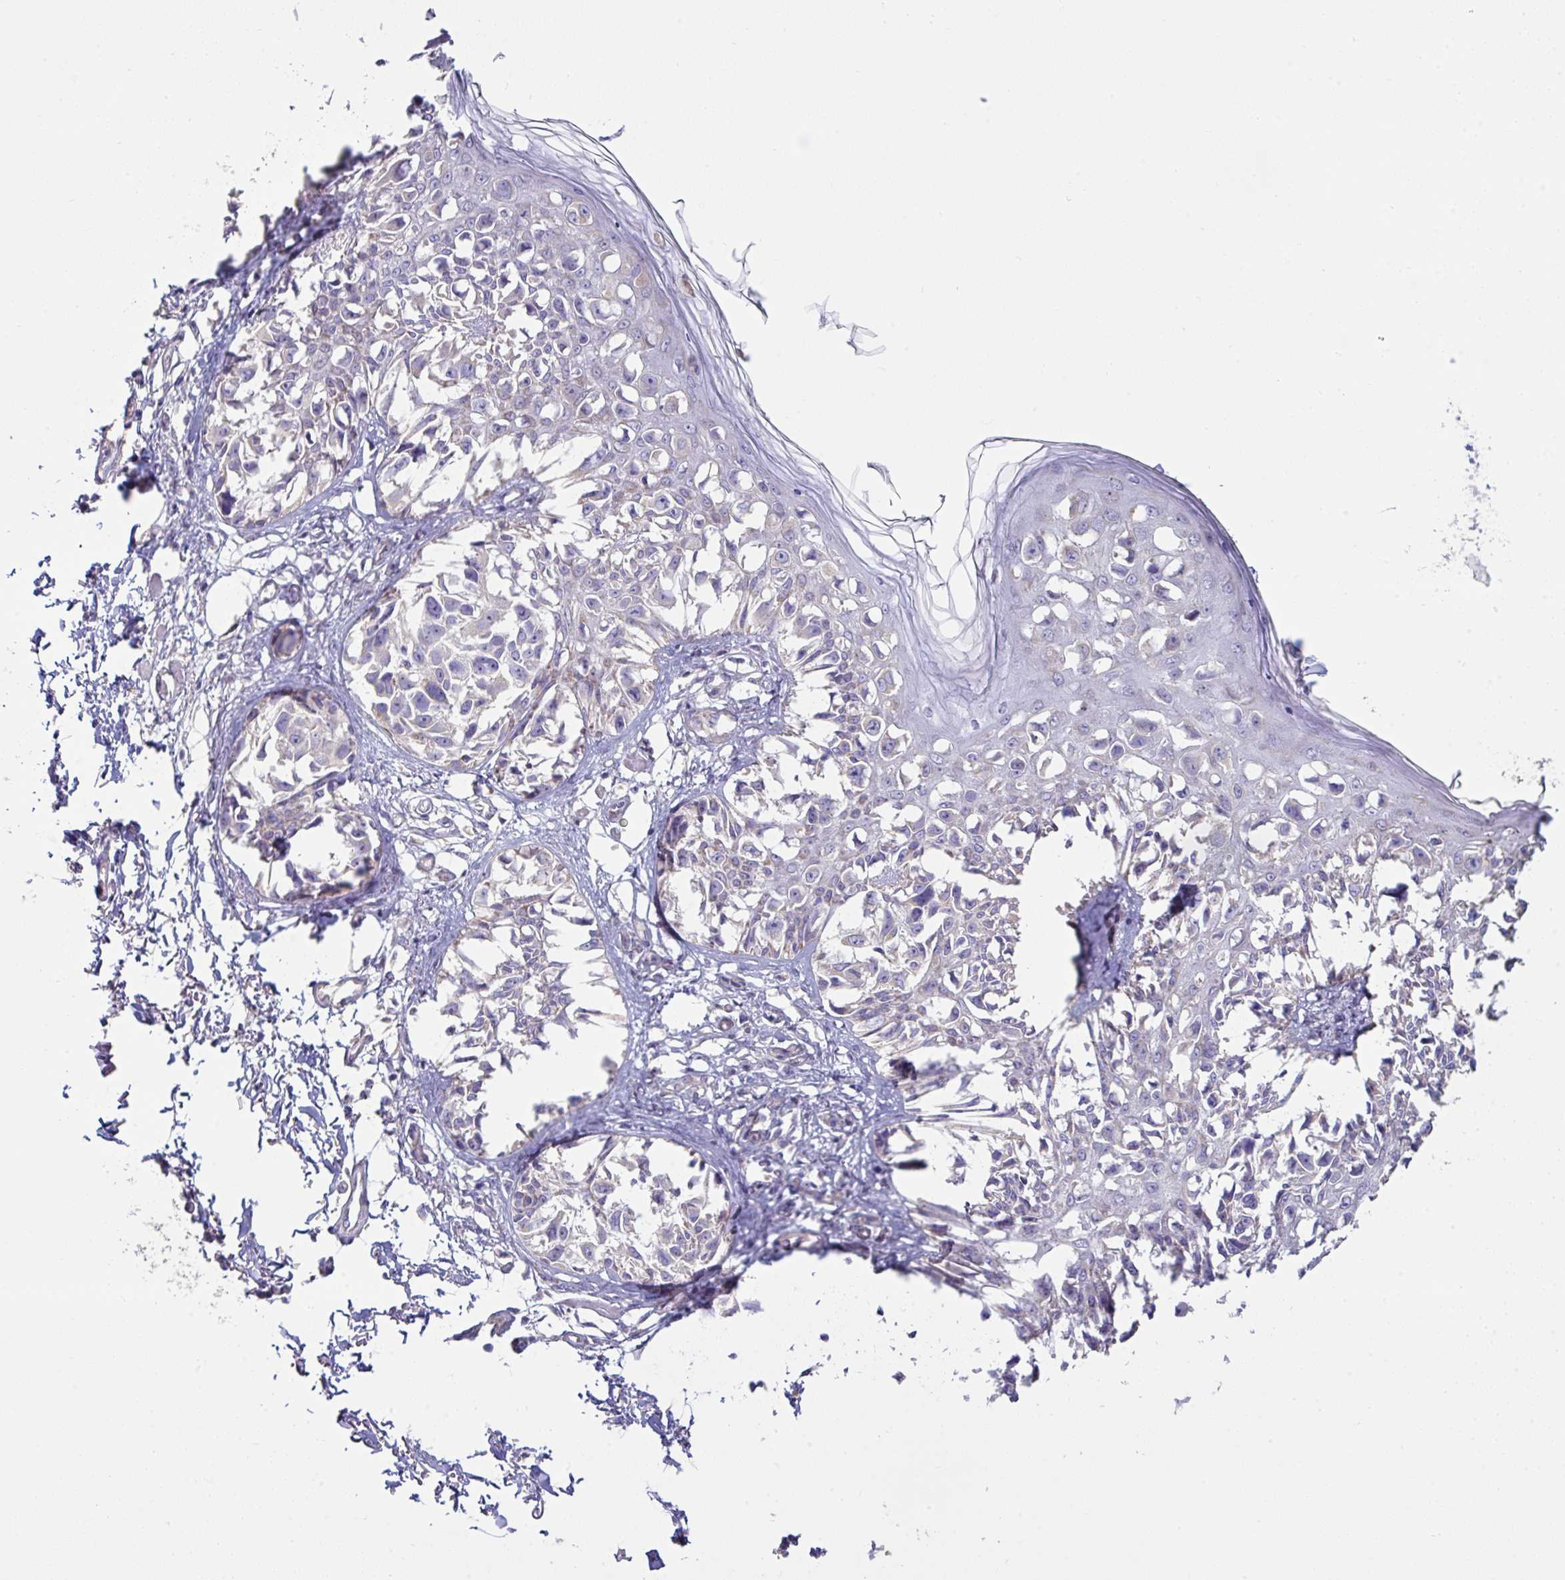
{"staining": {"intensity": "negative", "quantity": "none", "location": "none"}, "tissue": "melanoma", "cell_type": "Tumor cells", "image_type": "cancer", "snomed": [{"axis": "morphology", "description": "Malignant melanoma, NOS"}, {"axis": "topography", "description": "Skin"}], "caption": "This is an immunohistochemistry photomicrograph of human melanoma. There is no staining in tumor cells.", "gene": "DOK7", "patient": {"sex": "male", "age": 73}}